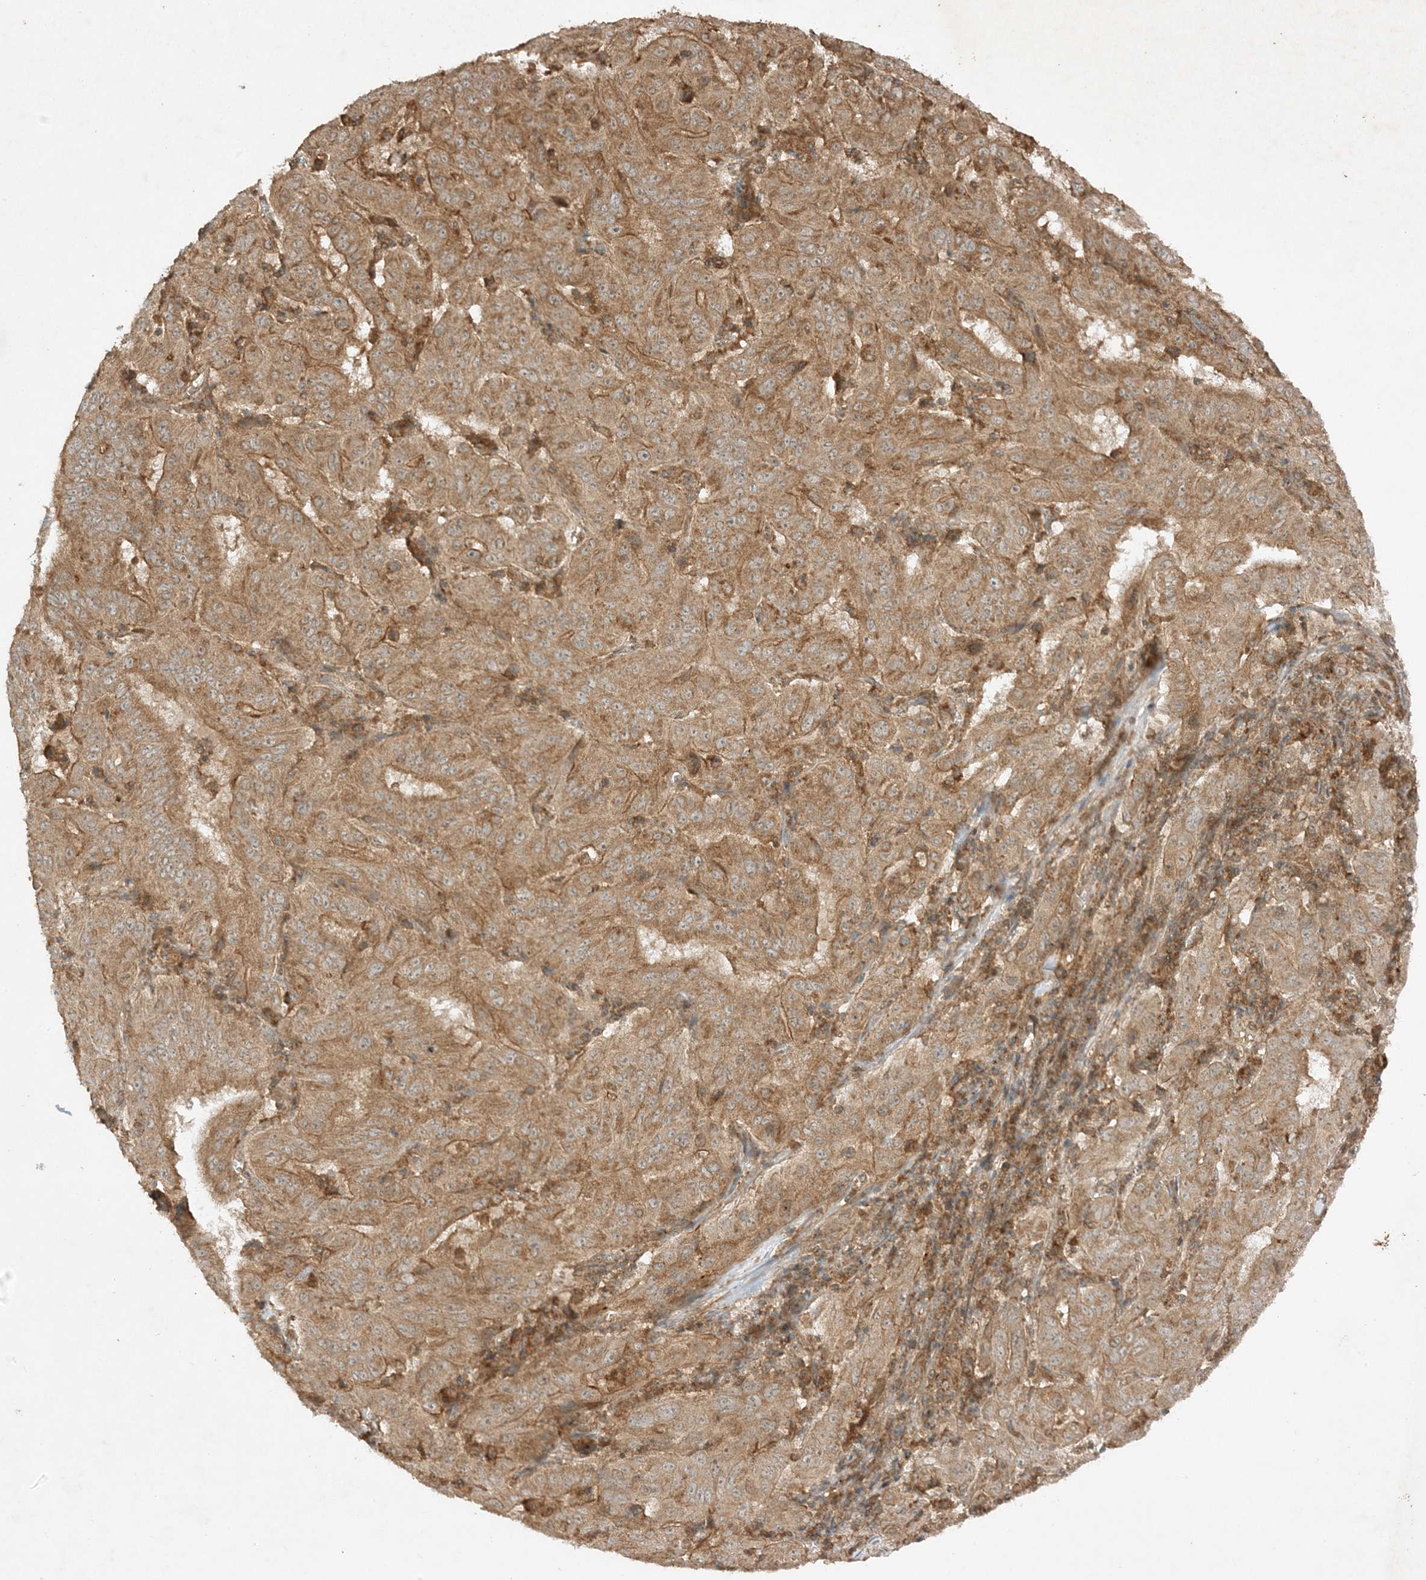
{"staining": {"intensity": "moderate", "quantity": ">75%", "location": "cytoplasmic/membranous"}, "tissue": "pancreatic cancer", "cell_type": "Tumor cells", "image_type": "cancer", "snomed": [{"axis": "morphology", "description": "Adenocarcinoma, NOS"}, {"axis": "topography", "description": "Pancreas"}], "caption": "Pancreatic adenocarcinoma stained for a protein (brown) displays moderate cytoplasmic/membranous positive positivity in approximately >75% of tumor cells.", "gene": "XRN1", "patient": {"sex": "male", "age": 63}}